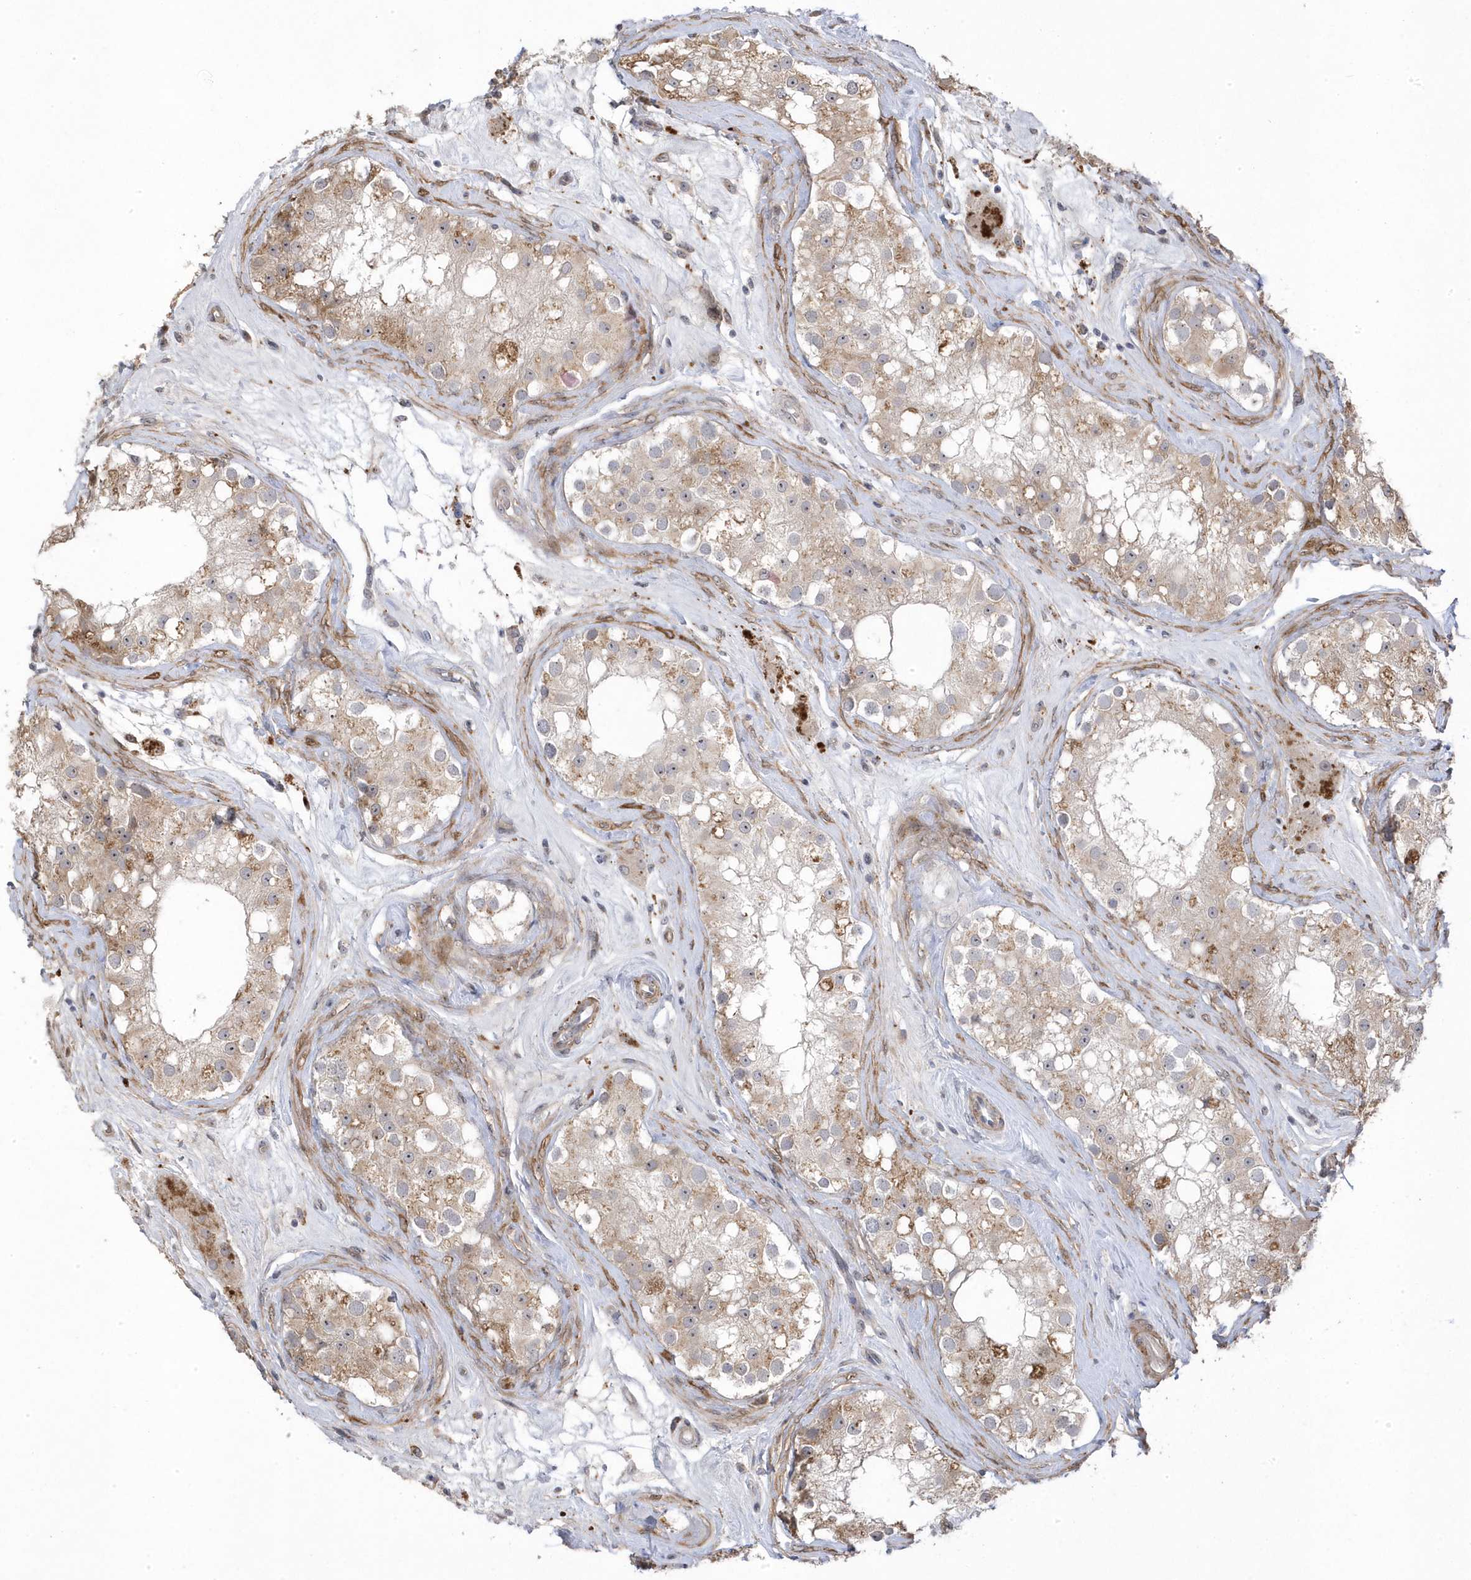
{"staining": {"intensity": "weak", "quantity": "25%-75%", "location": "cytoplasmic/membranous"}, "tissue": "testis", "cell_type": "Cells in seminiferous ducts", "image_type": "normal", "snomed": [{"axis": "morphology", "description": "Normal tissue, NOS"}, {"axis": "topography", "description": "Testis"}], "caption": "Cells in seminiferous ducts demonstrate weak cytoplasmic/membranous expression in about 25%-75% of cells in normal testis. The staining was performed using DAB to visualize the protein expression in brown, while the nuclei were stained in blue with hematoxylin (Magnification: 20x).", "gene": "GTPBP6", "patient": {"sex": "male", "age": 84}}